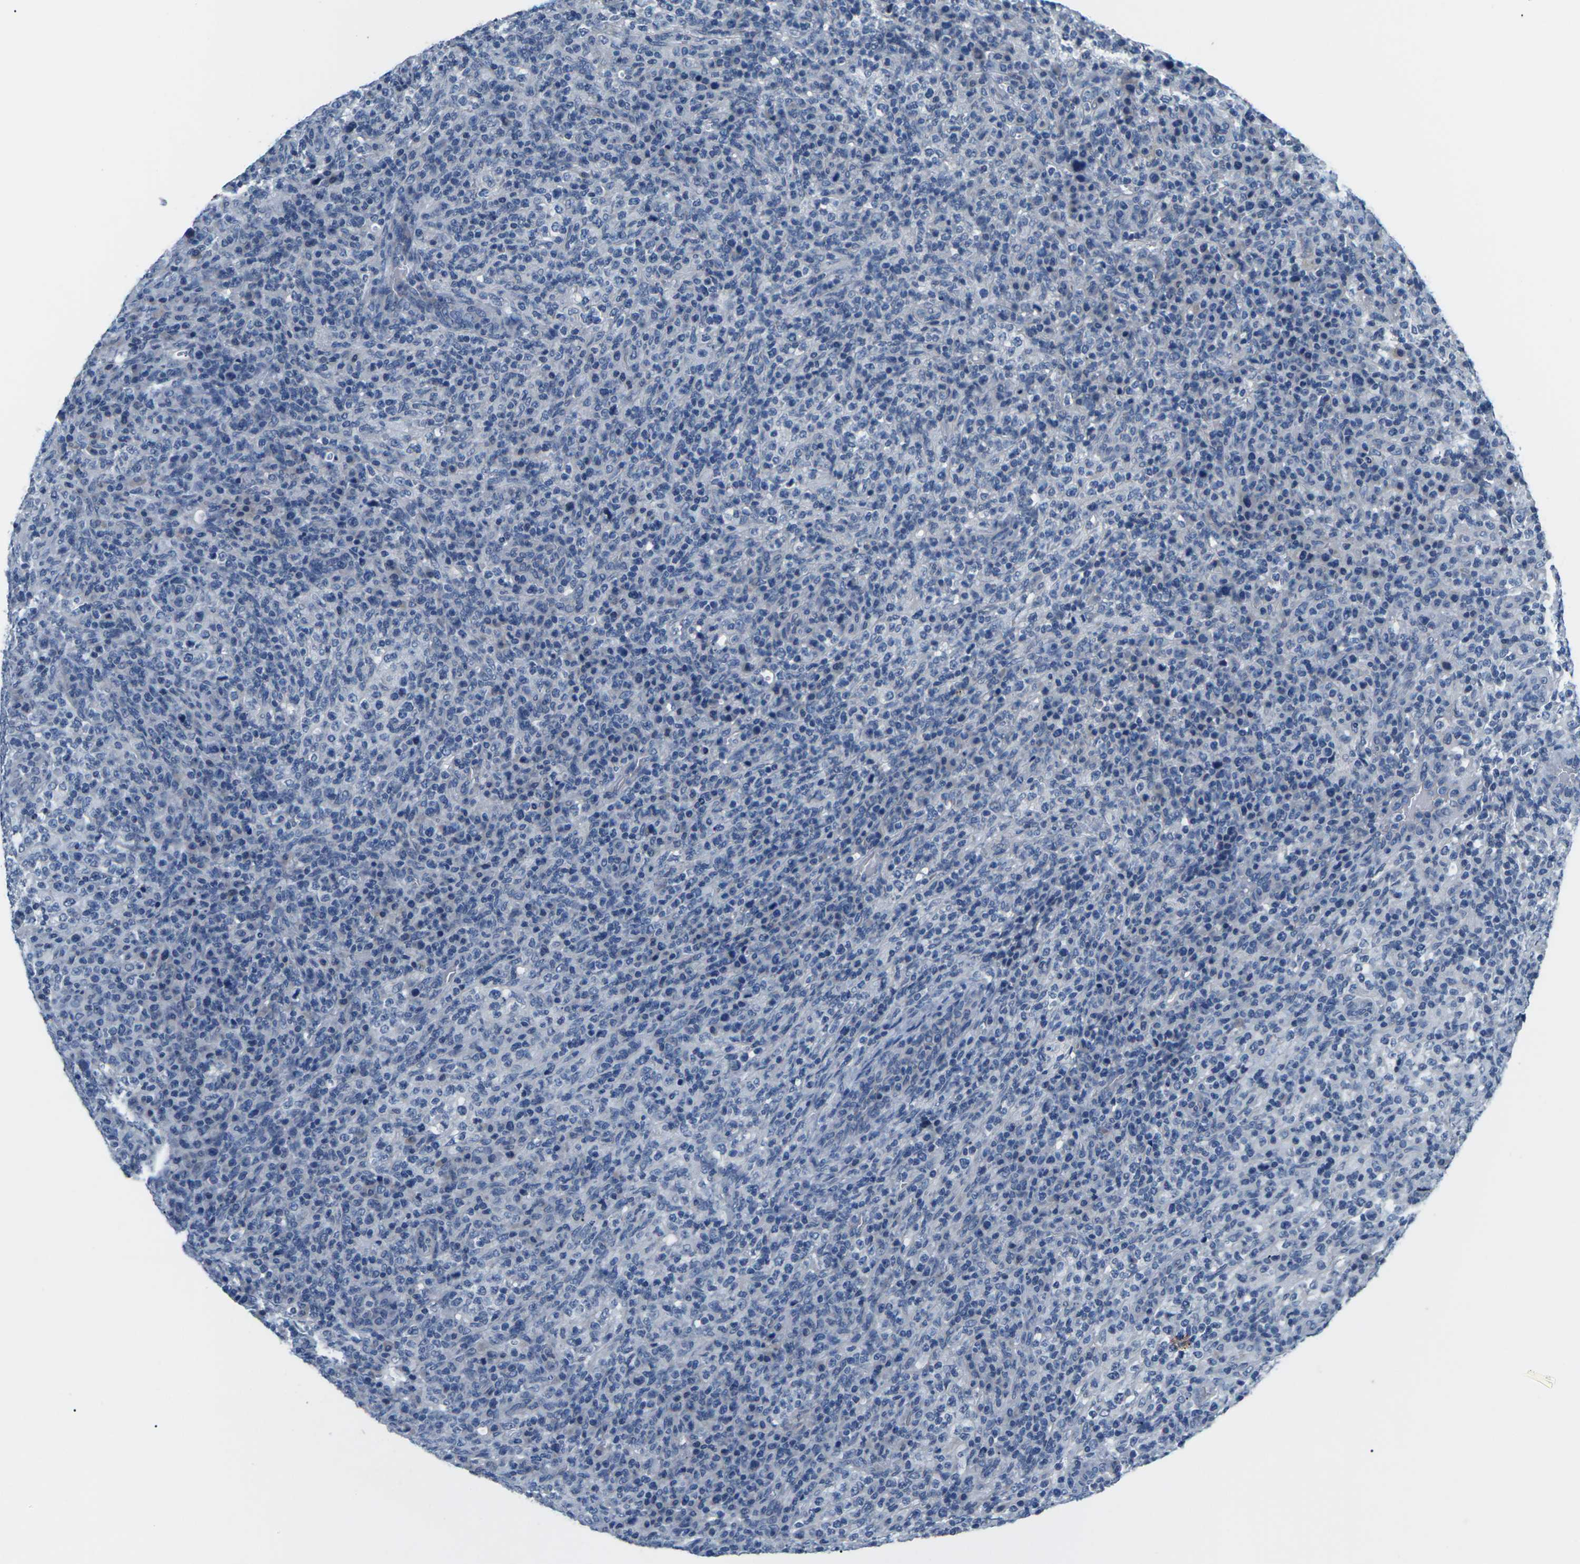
{"staining": {"intensity": "negative", "quantity": "none", "location": "none"}, "tissue": "lymphoma", "cell_type": "Tumor cells", "image_type": "cancer", "snomed": [{"axis": "morphology", "description": "Malignant lymphoma, non-Hodgkin's type, High grade"}, {"axis": "topography", "description": "Lymph node"}], "caption": "This is a micrograph of IHC staining of lymphoma, which shows no staining in tumor cells.", "gene": "UMOD", "patient": {"sex": "female", "age": 76}}